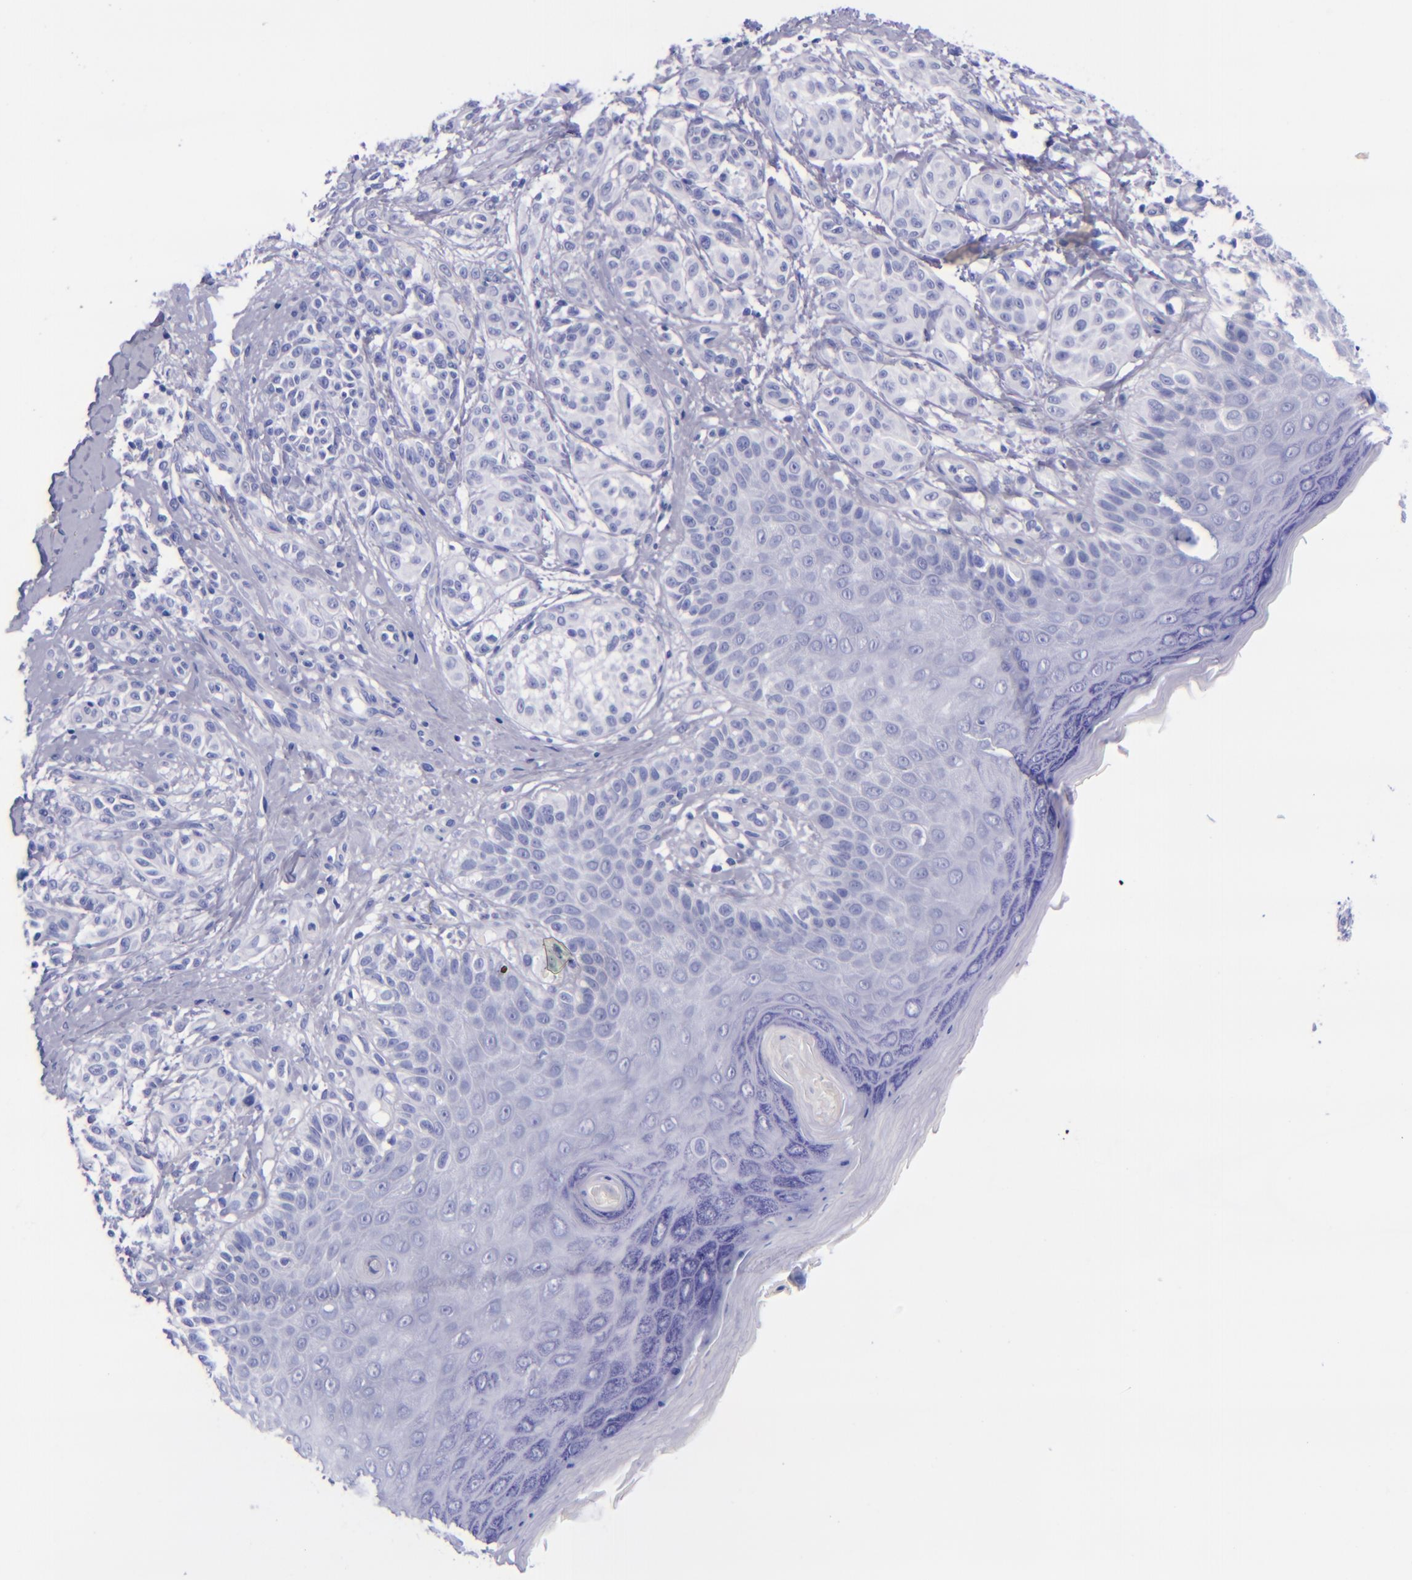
{"staining": {"intensity": "negative", "quantity": "none", "location": "none"}, "tissue": "melanoma", "cell_type": "Tumor cells", "image_type": "cancer", "snomed": [{"axis": "morphology", "description": "Malignant melanoma, NOS"}, {"axis": "topography", "description": "Skin"}], "caption": "Immunohistochemical staining of melanoma reveals no significant expression in tumor cells.", "gene": "LAG3", "patient": {"sex": "male", "age": 57}}